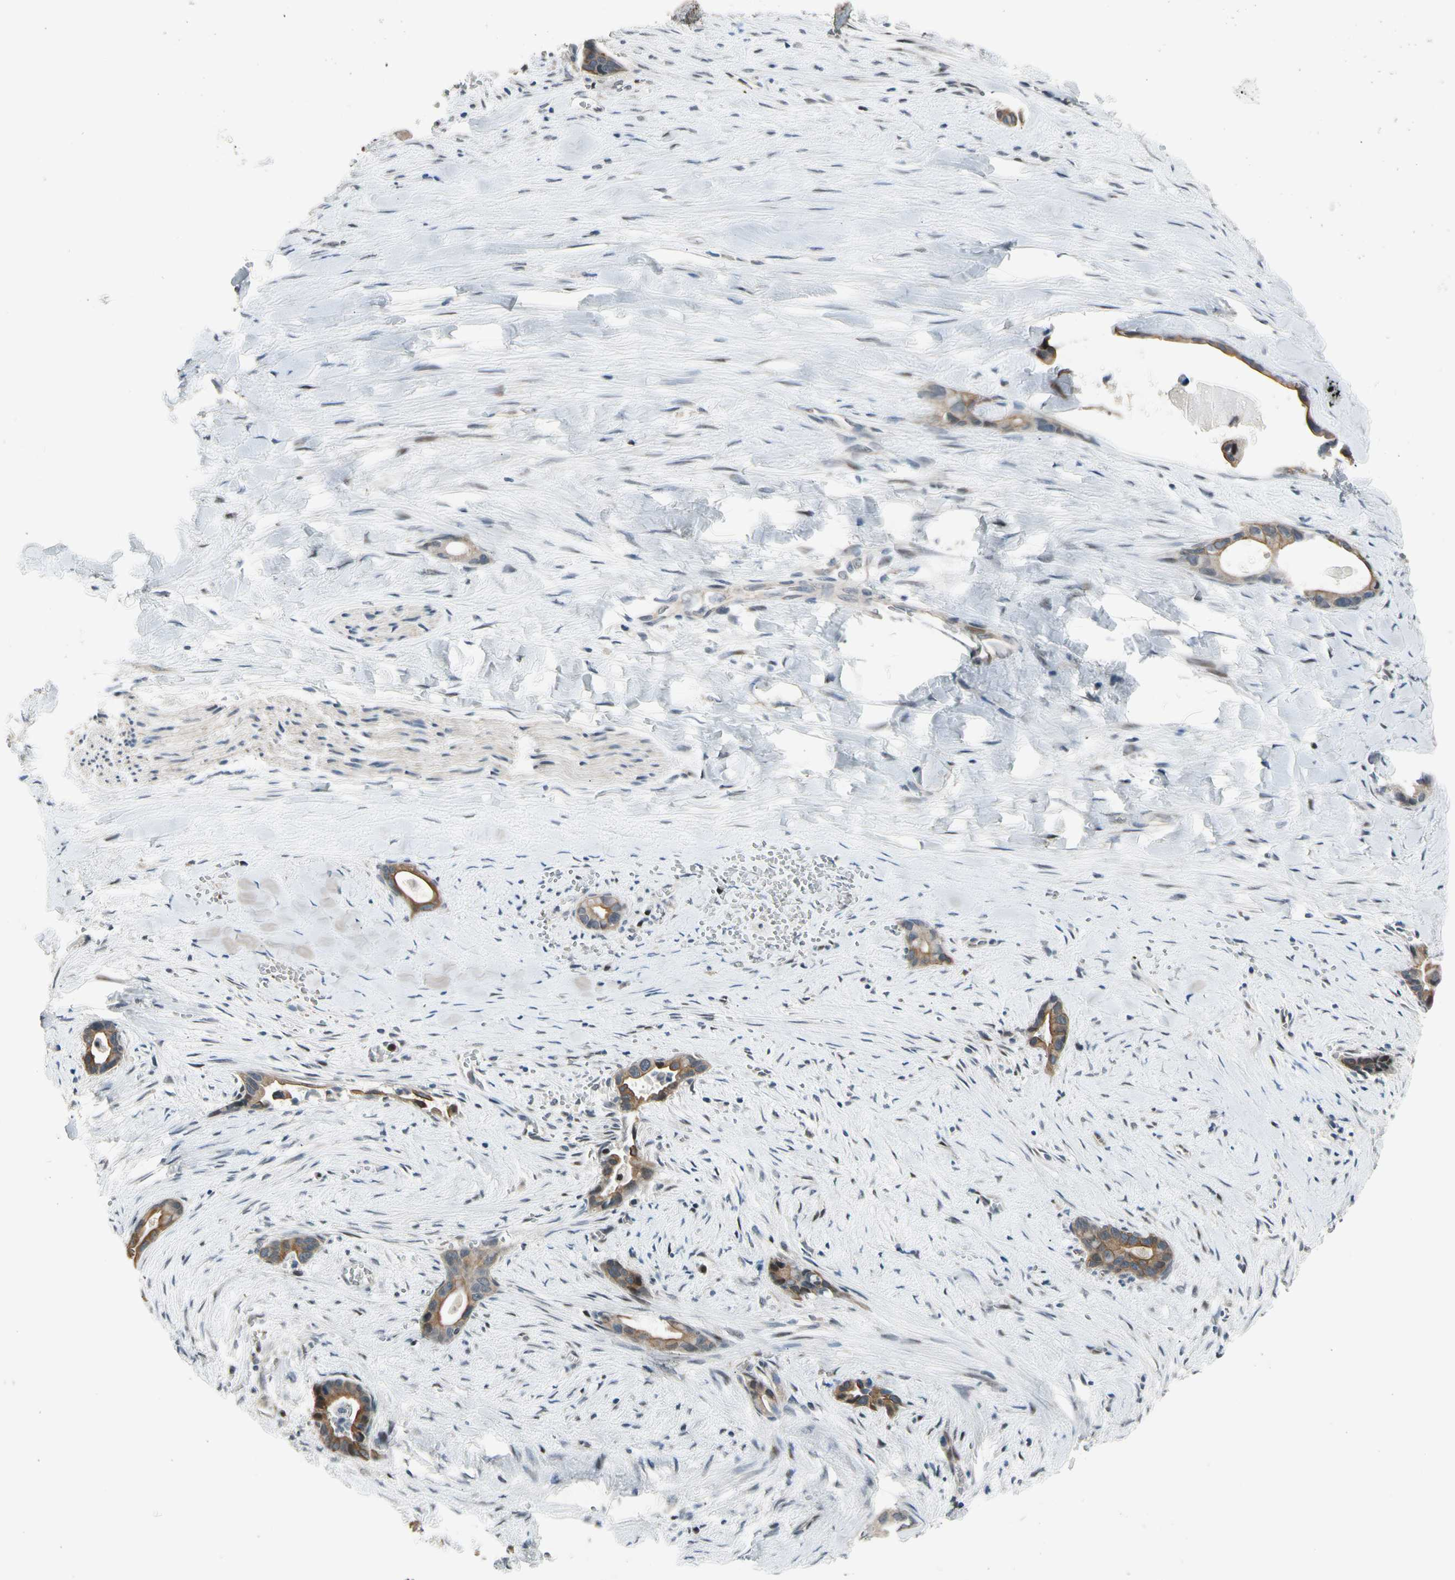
{"staining": {"intensity": "moderate", "quantity": ">75%", "location": "cytoplasmic/membranous"}, "tissue": "liver cancer", "cell_type": "Tumor cells", "image_type": "cancer", "snomed": [{"axis": "morphology", "description": "Cholangiocarcinoma"}, {"axis": "topography", "description": "Liver"}], "caption": "This micrograph exhibits liver cancer stained with IHC to label a protein in brown. The cytoplasmic/membranous of tumor cells show moderate positivity for the protein. Nuclei are counter-stained blue.", "gene": "ZNF184", "patient": {"sex": "female", "age": 55}}